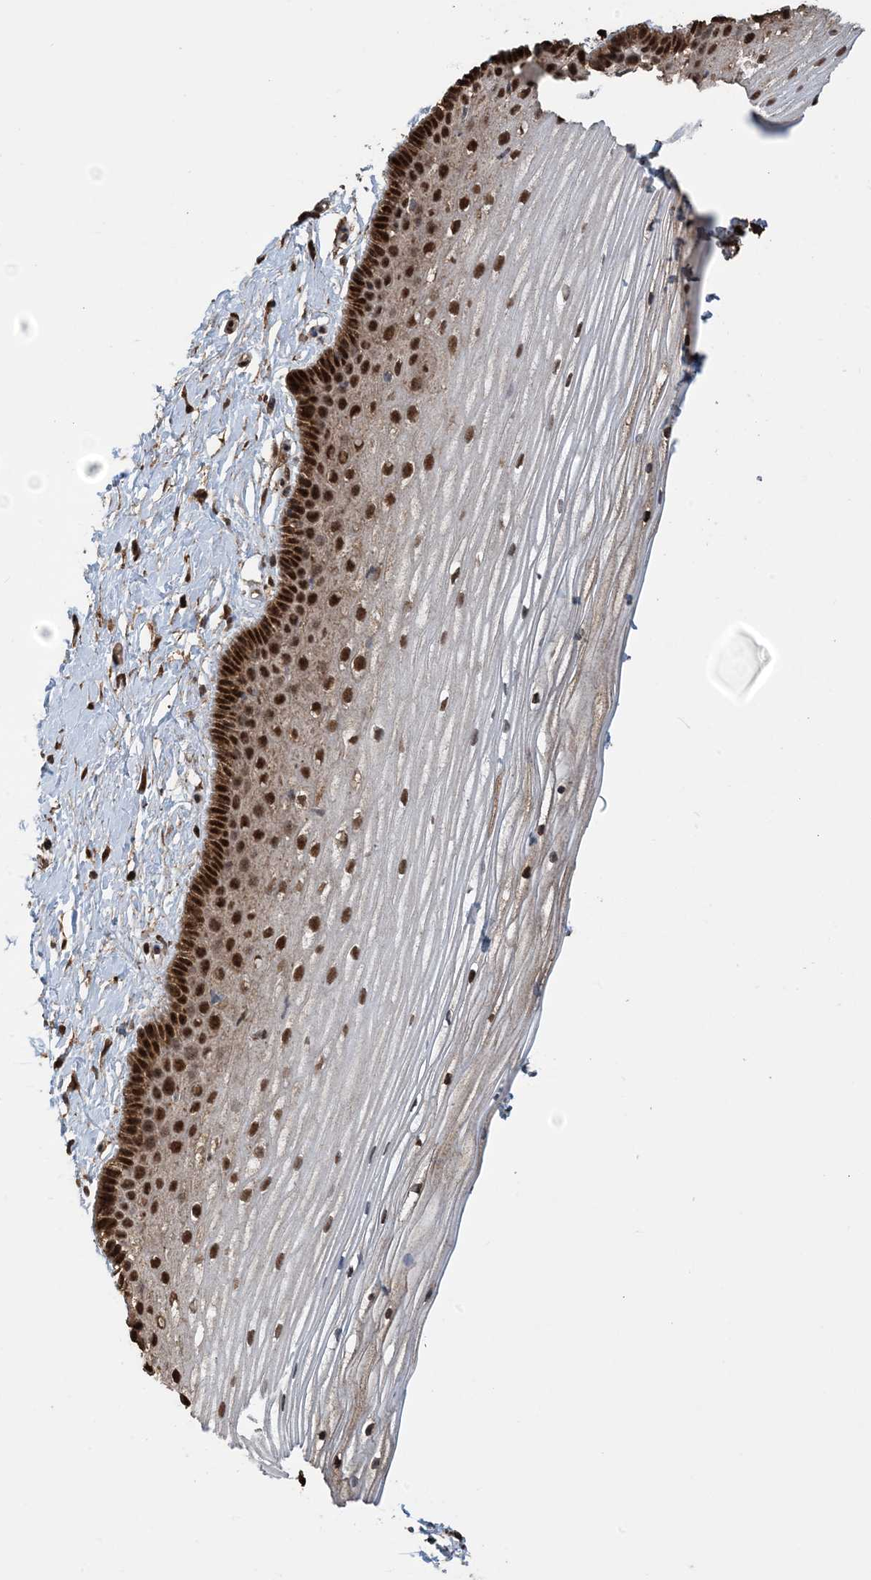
{"staining": {"intensity": "strong", "quantity": ">75%", "location": "cytoplasmic/membranous,nuclear"}, "tissue": "vagina", "cell_type": "Squamous epithelial cells", "image_type": "normal", "snomed": [{"axis": "morphology", "description": "Normal tissue, NOS"}, {"axis": "topography", "description": "Vagina"}, {"axis": "topography", "description": "Cervix"}], "caption": "Unremarkable vagina reveals strong cytoplasmic/membranous,nuclear positivity in approximately >75% of squamous epithelial cells The protein is shown in brown color, while the nuclei are stained blue..", "gene": "HSPA1A", "patient": {"sex": "female", "age": 40}}